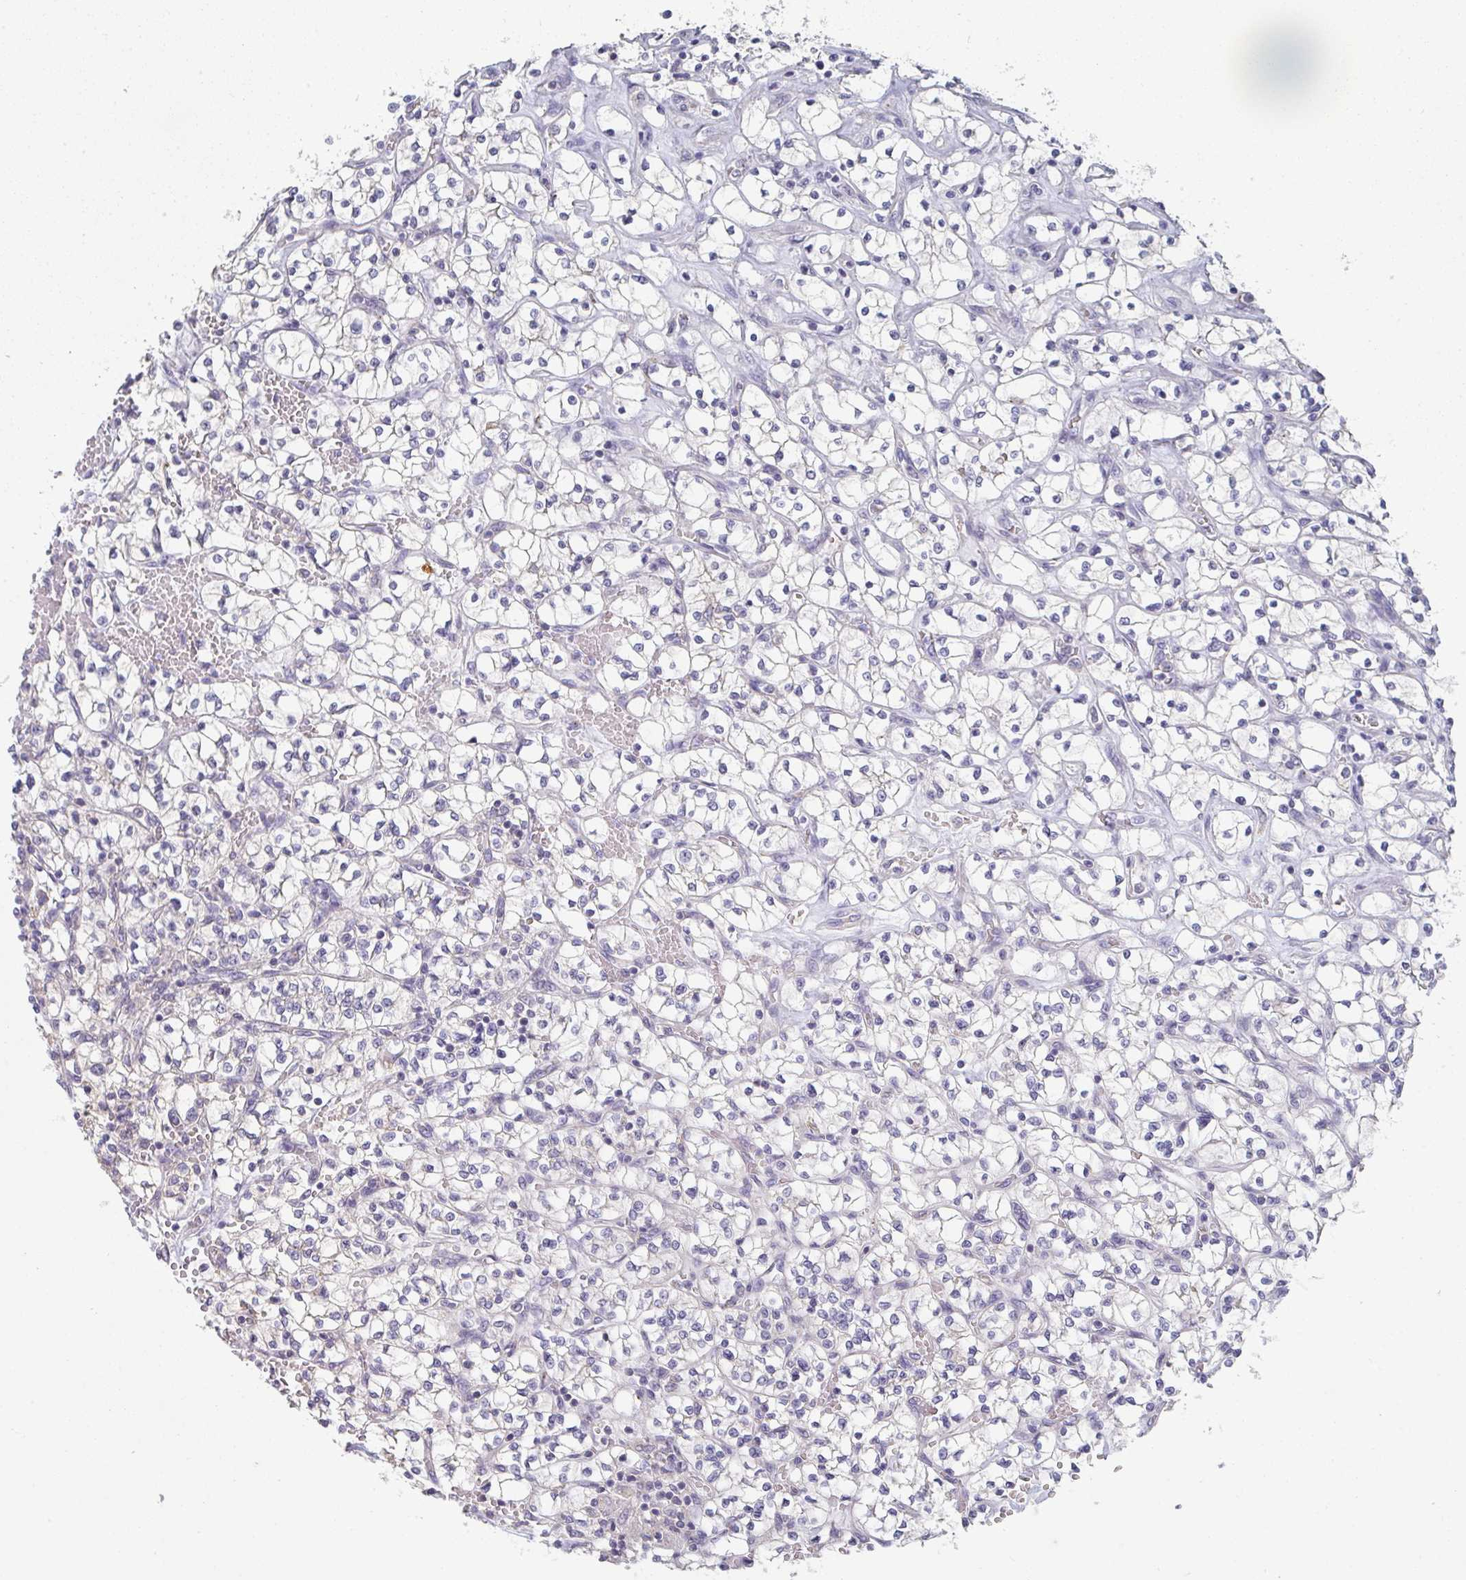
{"staining": {"intensity": "negative", "quantity": "none", "location": "none"}, "tissue": "renal cancer", "cell_type": "Tumor cells", "image_type": "cancer", "snomed": [{"axis": "morphology", "description": "Adenocarcinoma, NOS"}, {"axis": "topography", "description": "Kidney"}], "caption": "High magnification brightfield microscopy of adenocarcinoma (renal) stained with DAB (3,3'-diaminobenzidine) (brown) and counterstained with hematoxylin (blue): tumor cells show no significant staining.", "gene": "CHMP5", "patient": {"sex": "female", "age": 64}}